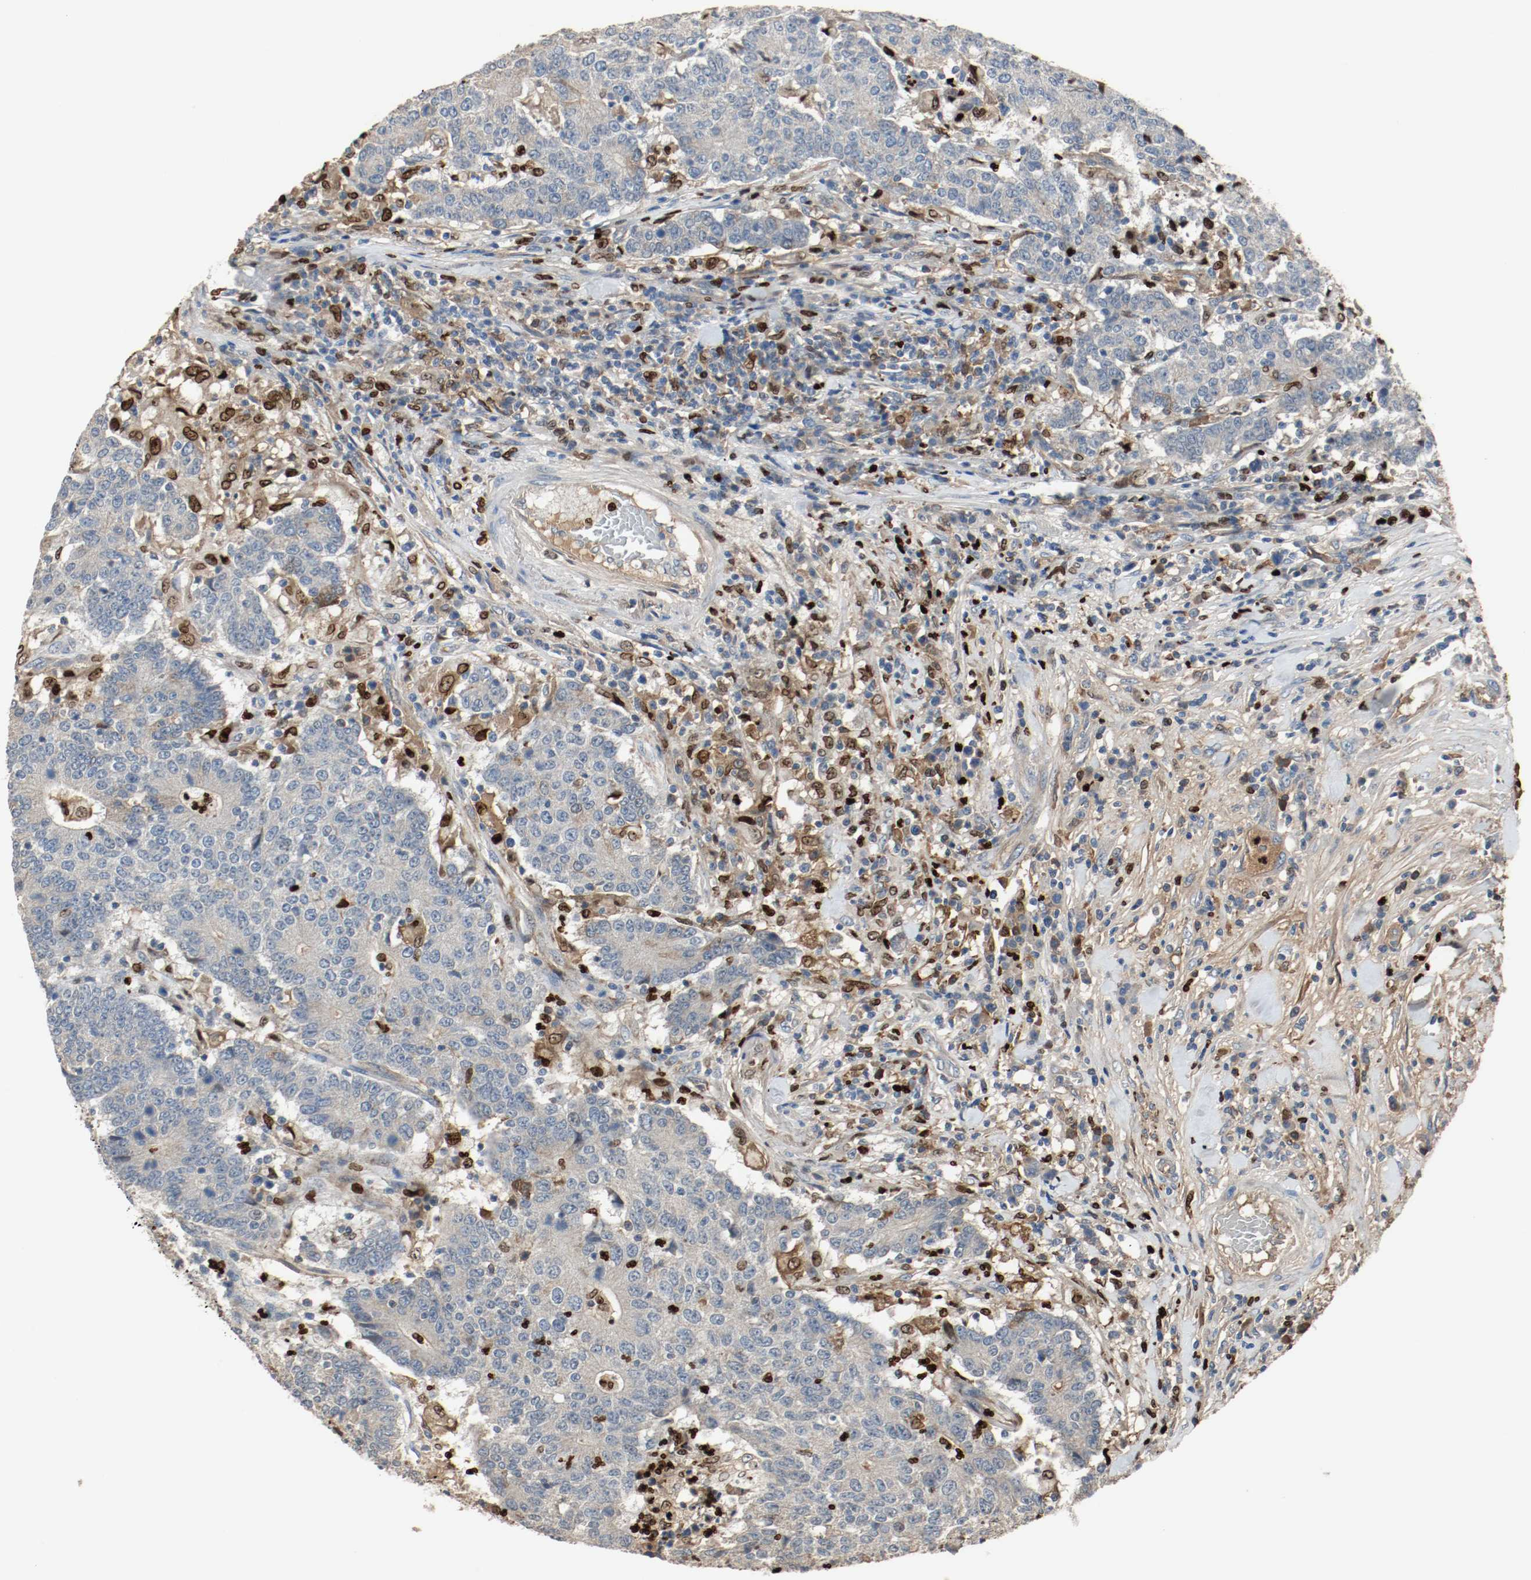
{"staining": {"intensity": "weak", "quantity": "<25%", "location": "cytoplasmic/membranous"}, "tissue": "colorectal cancer", "cell_type": "Tumor cells", "image_type": "cancer", "snomed": [{"axis": "morphology", "description": "Normal tissue, NOS"}, {"axis": "morphology", "description": "Adenocarcinoma, NOS"}, {"axis": "topography", "description": "Colon"}], "caption": "High magnification brightfield microscopy of adenocarcinoma (colorectal) stained with DAB (3,3'-diaminobenzidine) (brown) and counterstained with hematoxylin (blue): tumor cells show no significant expression.", "gene": "BLK", "patient": {"sex": "female", "age": 75}}